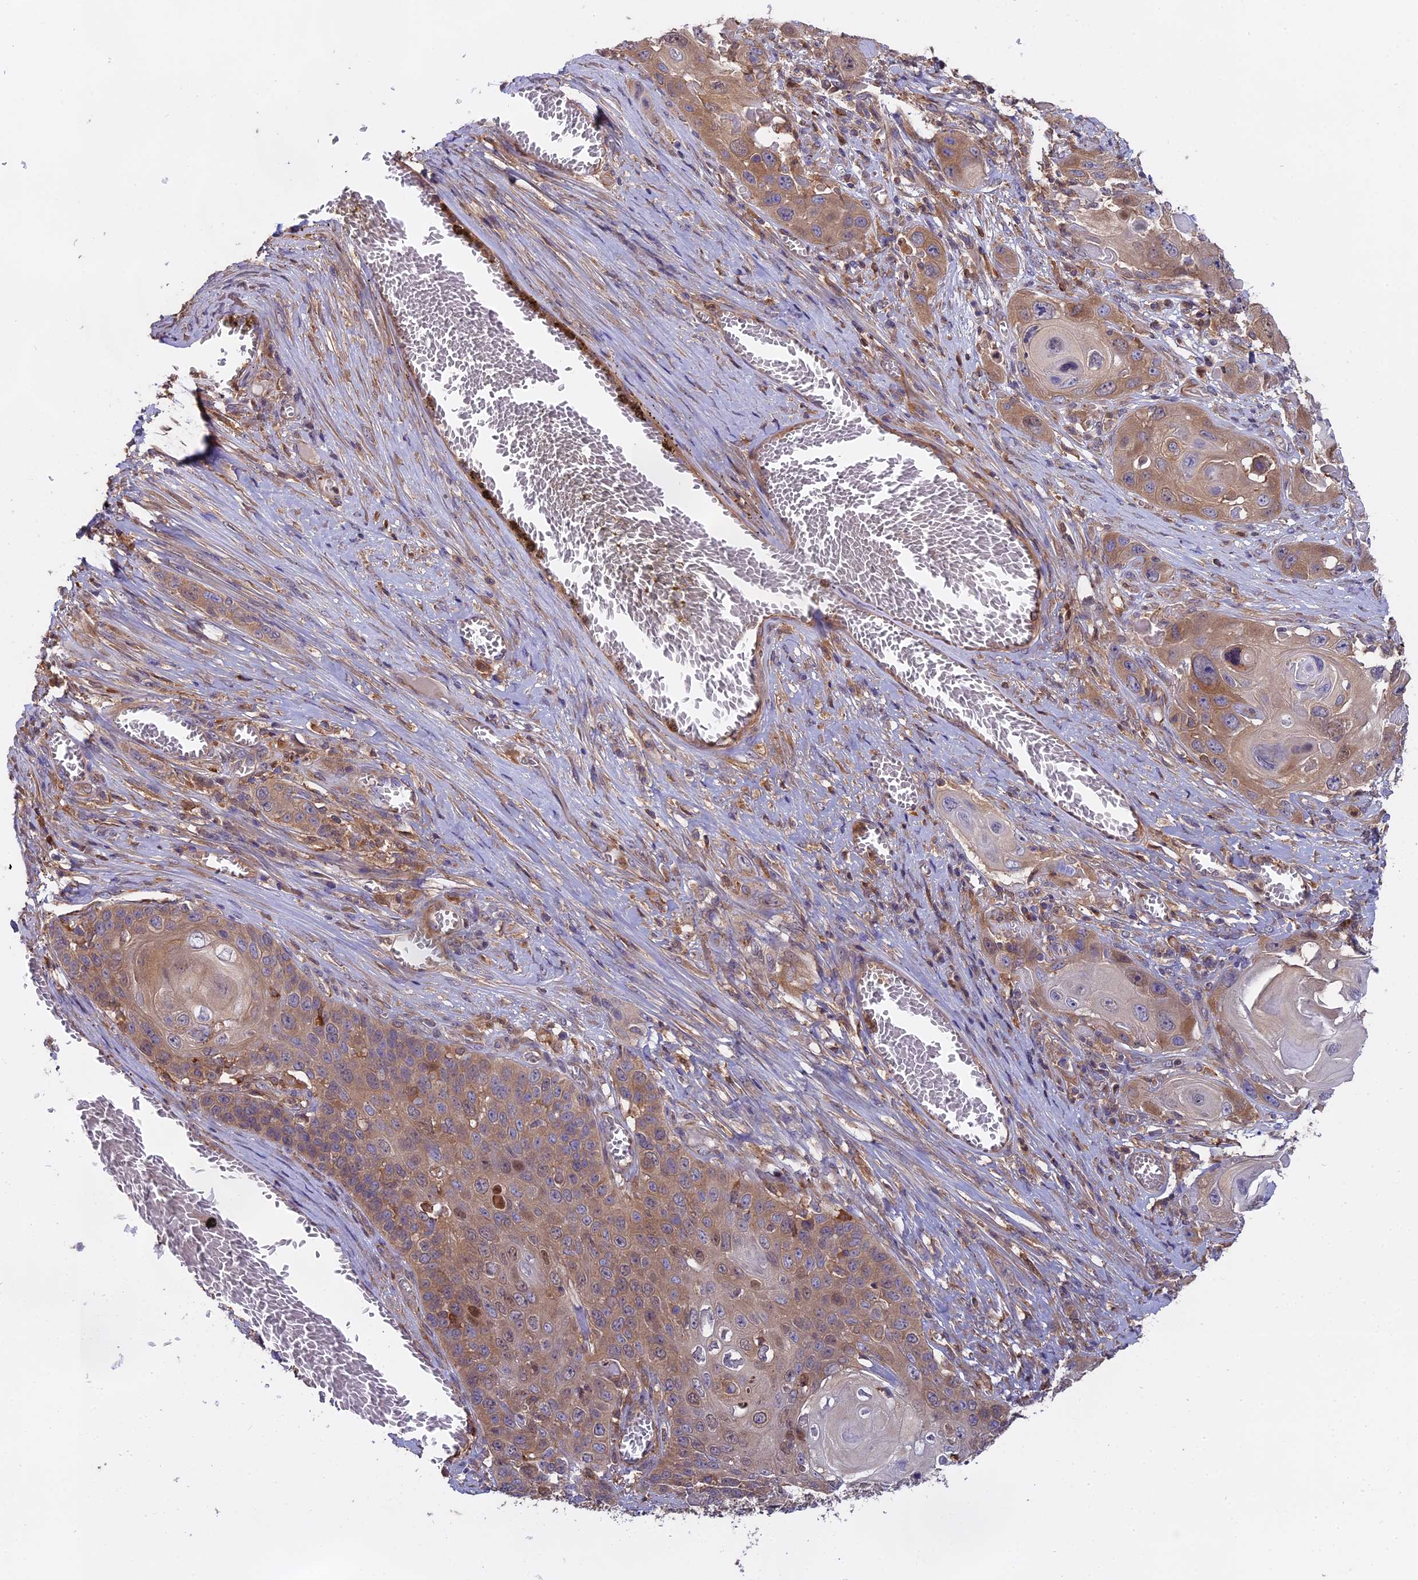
{"staining": {"intensity": "moderate", "quantity": "25%-75%", "location": "cytoplasmic/membranous"}, "tissue": "skin cancer", "cell_type": "Tumor cells", "image_type": "cancer", "snomed": [{"axis": "morphology", "description": "Squamous cell carcinoma, NOS"}, {"axis": "topography", "description": "Skin"}], "caption": "DAB immunohistochemical staining of human squamous cell carcinoma (skin) shows moderate cytoplasmic/membranous protein expression in approximately 25%-75% of tumor cells.", "gene": "FAM118B", "patient": {"sex": "male", "age": 55}}